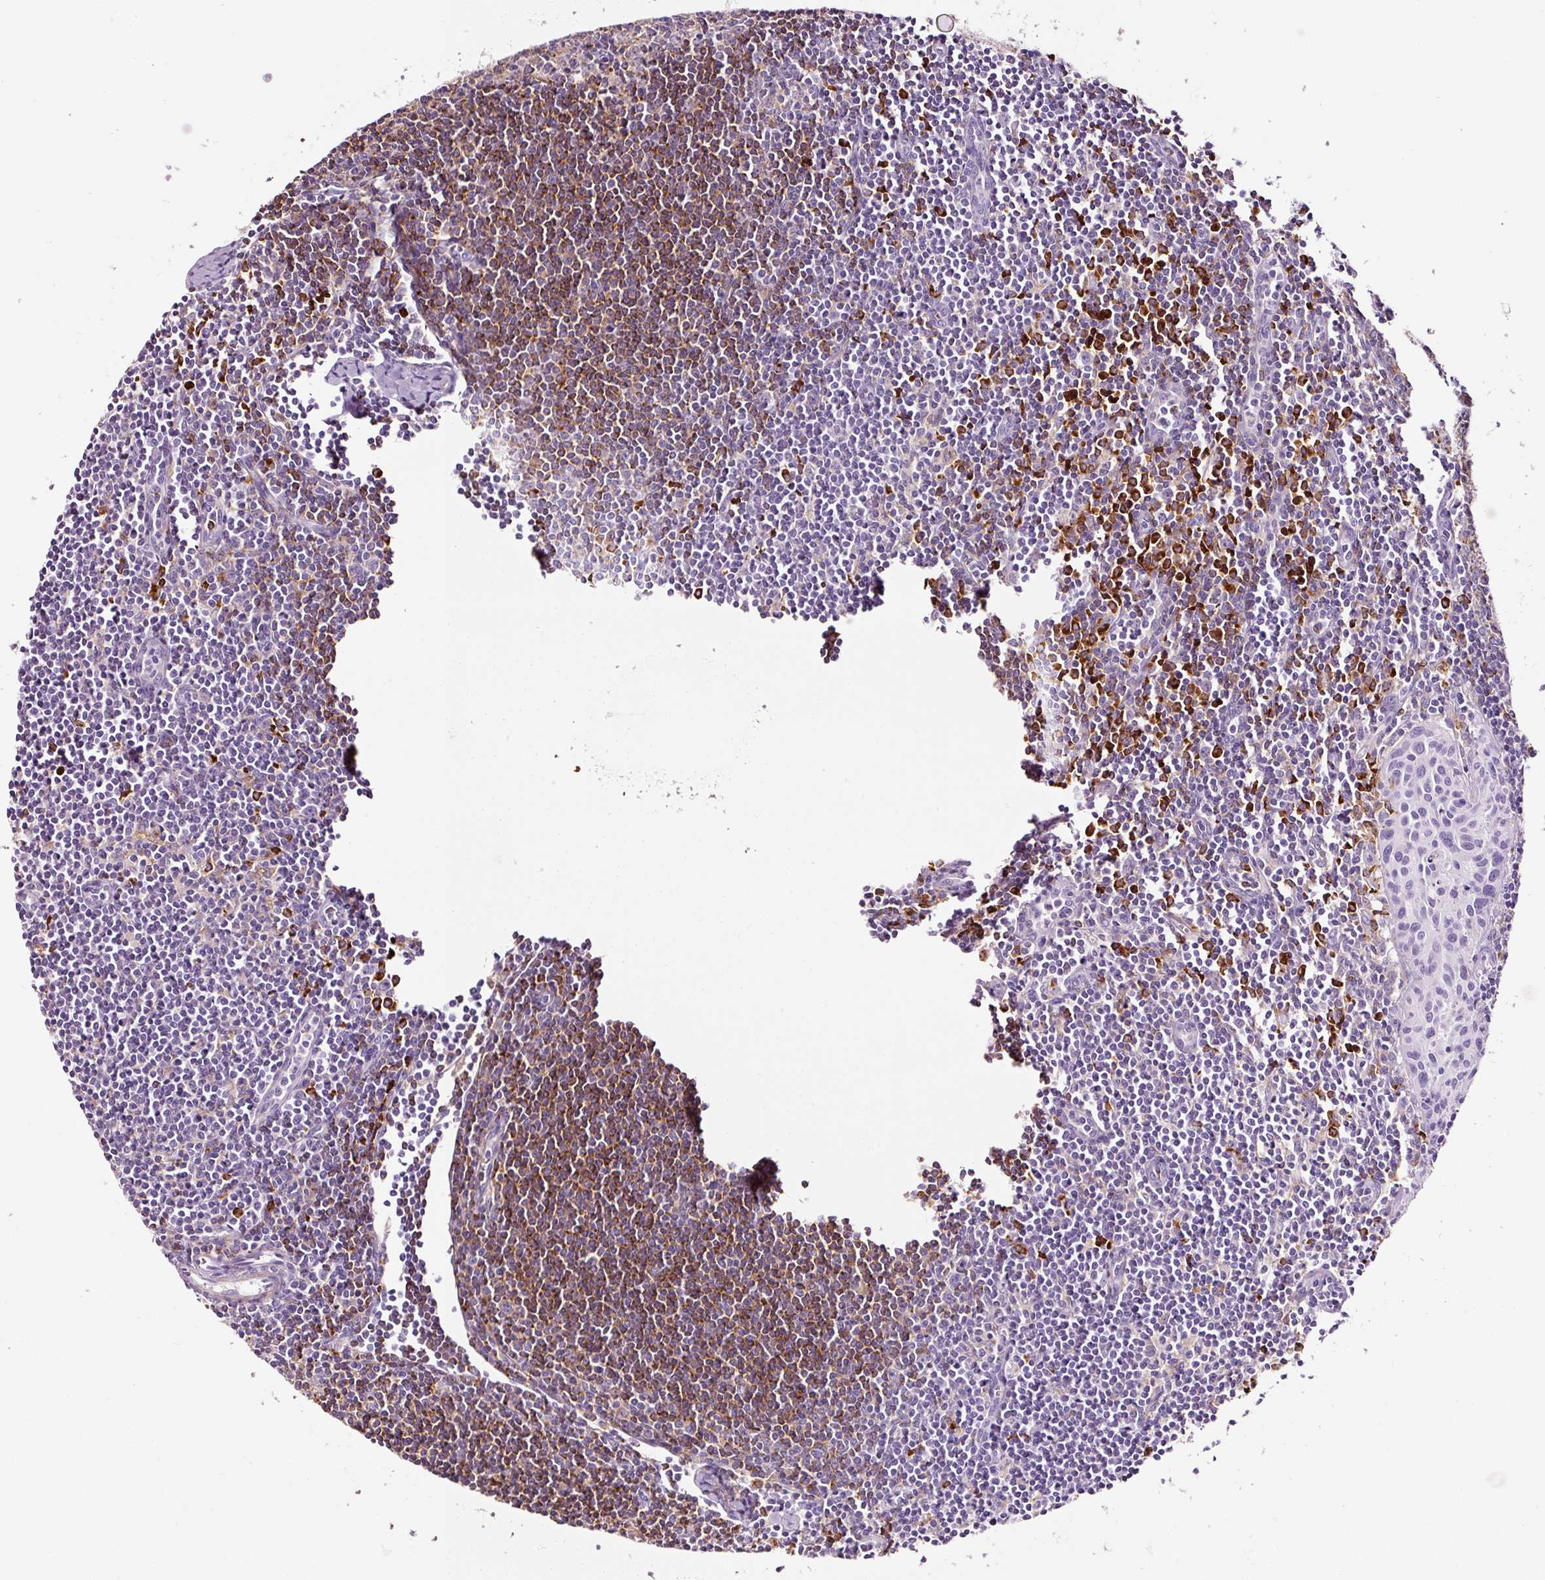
{"staining": {"intensity": "negative", "quantity": "none", "location": "none"}, "tissue": "lymph node", "cell_type": "Germinal center cells", "image_type": "normal", "snomed": [{"axis": "morphology", "description": "Normal tissue, NOS"}, {"axis": "topography", "description": "Lymph node"}], "caption": "Immunohistochemistry image of normal lymph node: human lymph node stained with DAB displays no significant protein staining in germinal center cells. (Brightfield microscopy of DAB immunohistochemistry at high magnification).", "gene": "CYB561A3", "patient": {"sex": "female", "age": 29}}